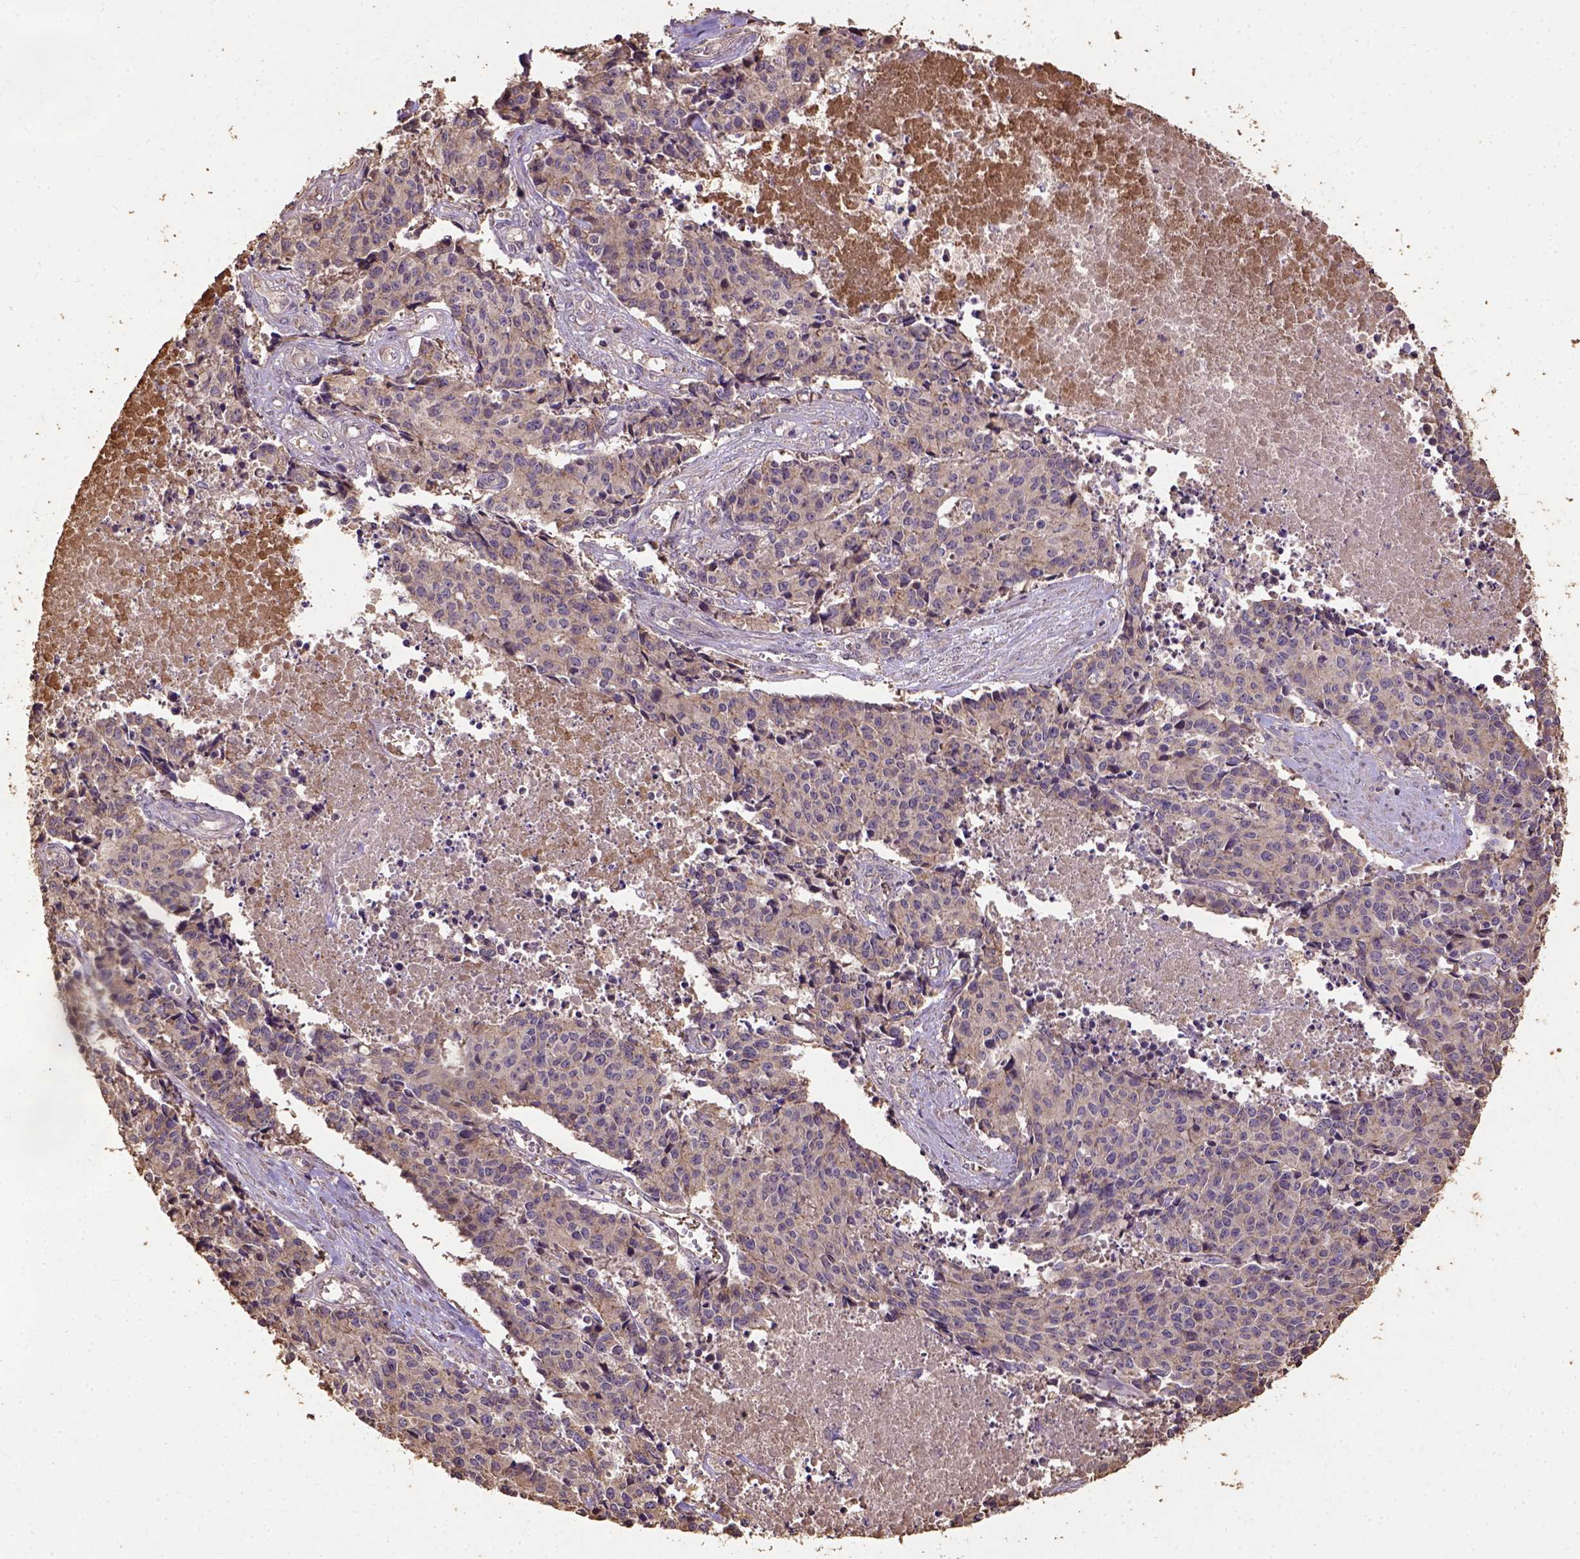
{"staining": {"intensity": "weak", "quantity": ">75%", "location": "cytoplasmic/membranous"}, "tissue": "cervical cancer", "cell_type": "Tumor cells", "image_type": "cancer", "snomed": [{"axis": "morphology", "description": "Squamous cell carcinoma, NOS"}, {"axis": "topography", "description": "Cervix"}], "caption": "IHC image of cervical cancer (squamous cell carcinoma) stained for a protein (brown), which shows low levels of weak cytoplasmic/membranous expression in approximately >75% of tumor cells.", "gene": "ATP1B3", "patient": {"sex": "female", "age": 28}}